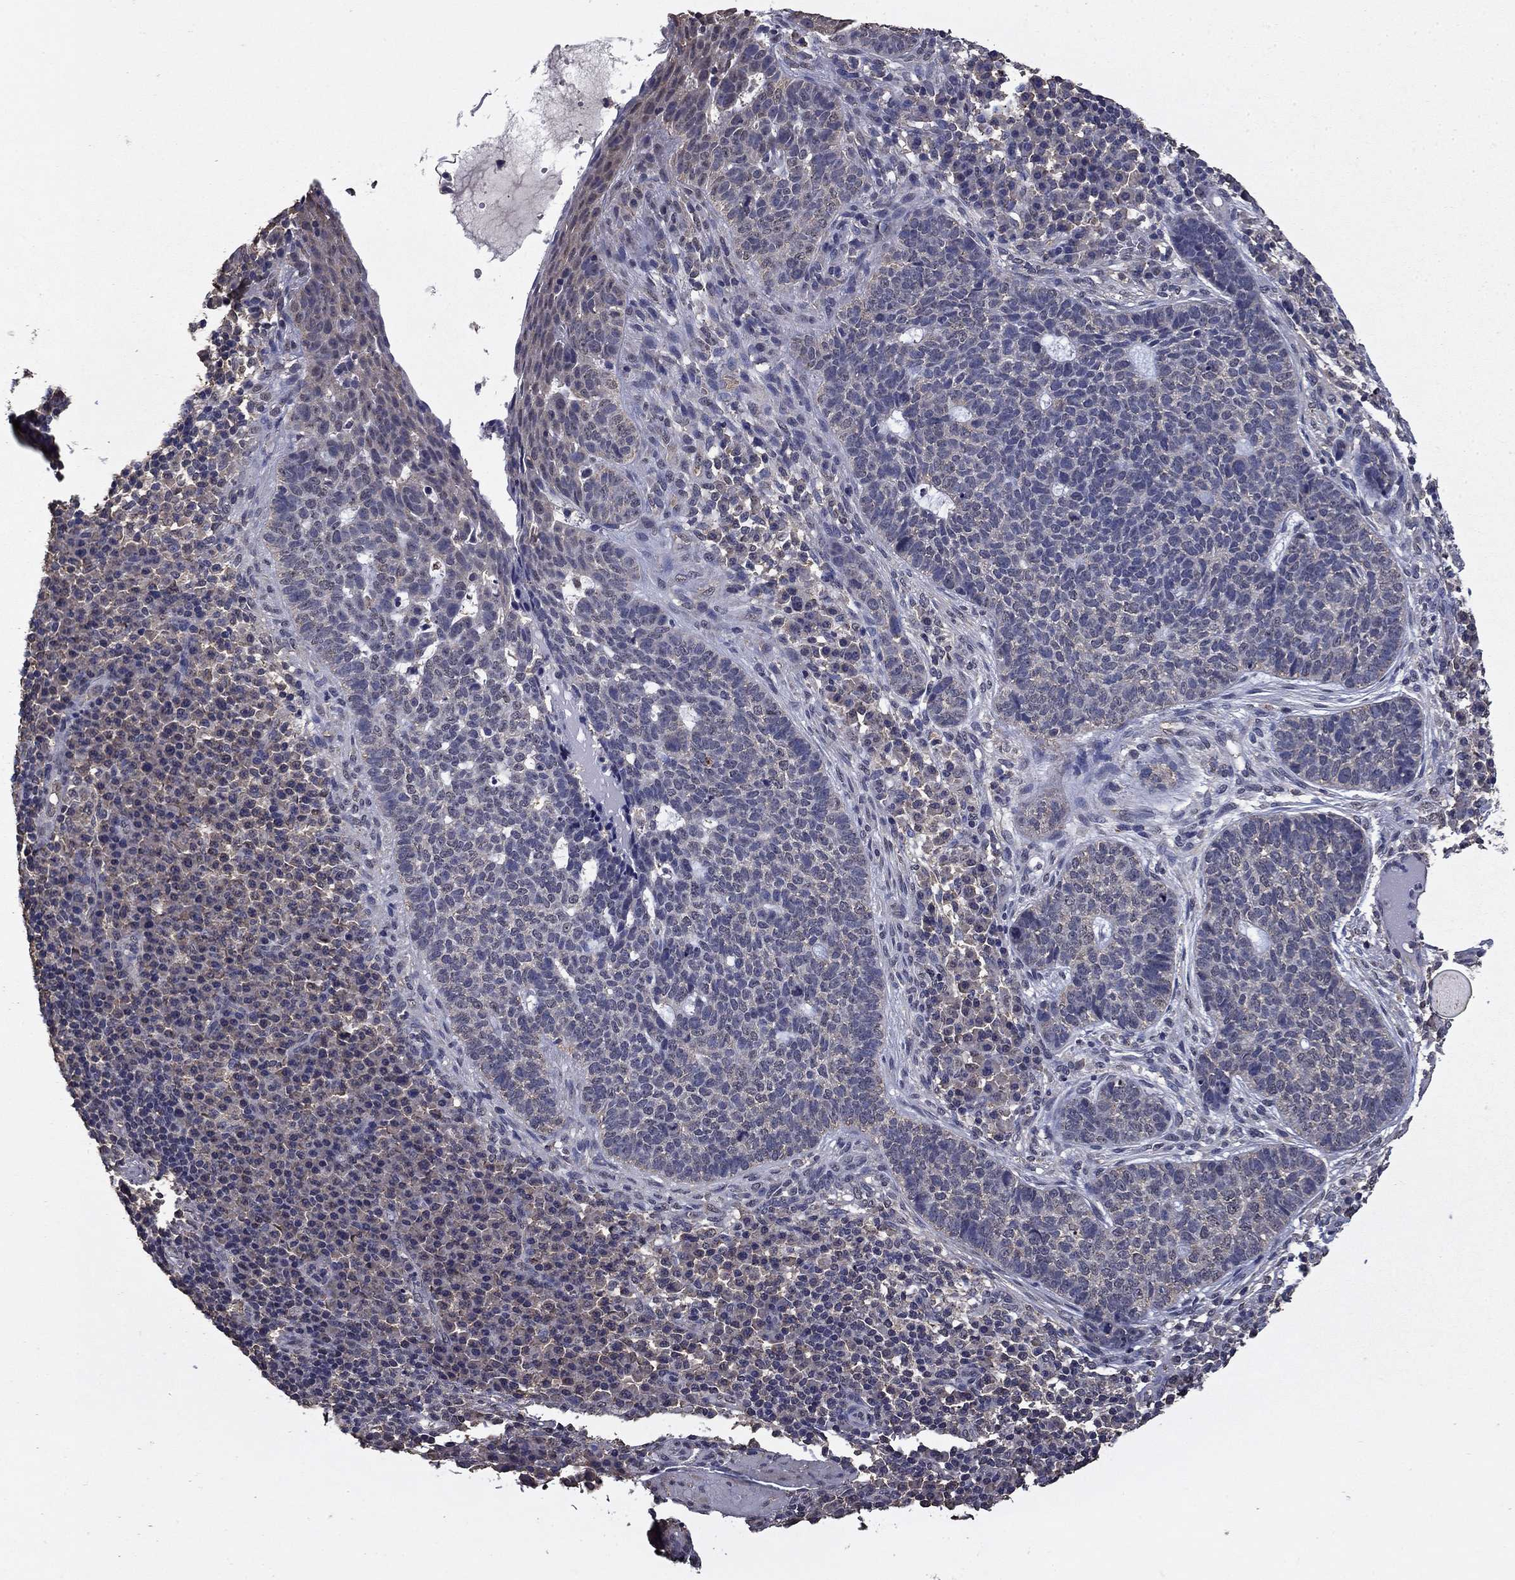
{"staining": {"intensity": "negative", "quantity": "none", "location": "none"}, "tissue": "skin cancer", "cell_type": "Tumor cells", "image_type": "cancer", "snomed": [{"axis": "morphology", "description": "Basal cell carcinoma"}, {"axis": "topography", "description": "Skin"}], "caption": "Immunohistochemical staining of basal cell carcinoma (skin) displays no significant staining in tumor cells.", "gene": "MFAP3L", "patient": {"sex": "female", "age": 69}}